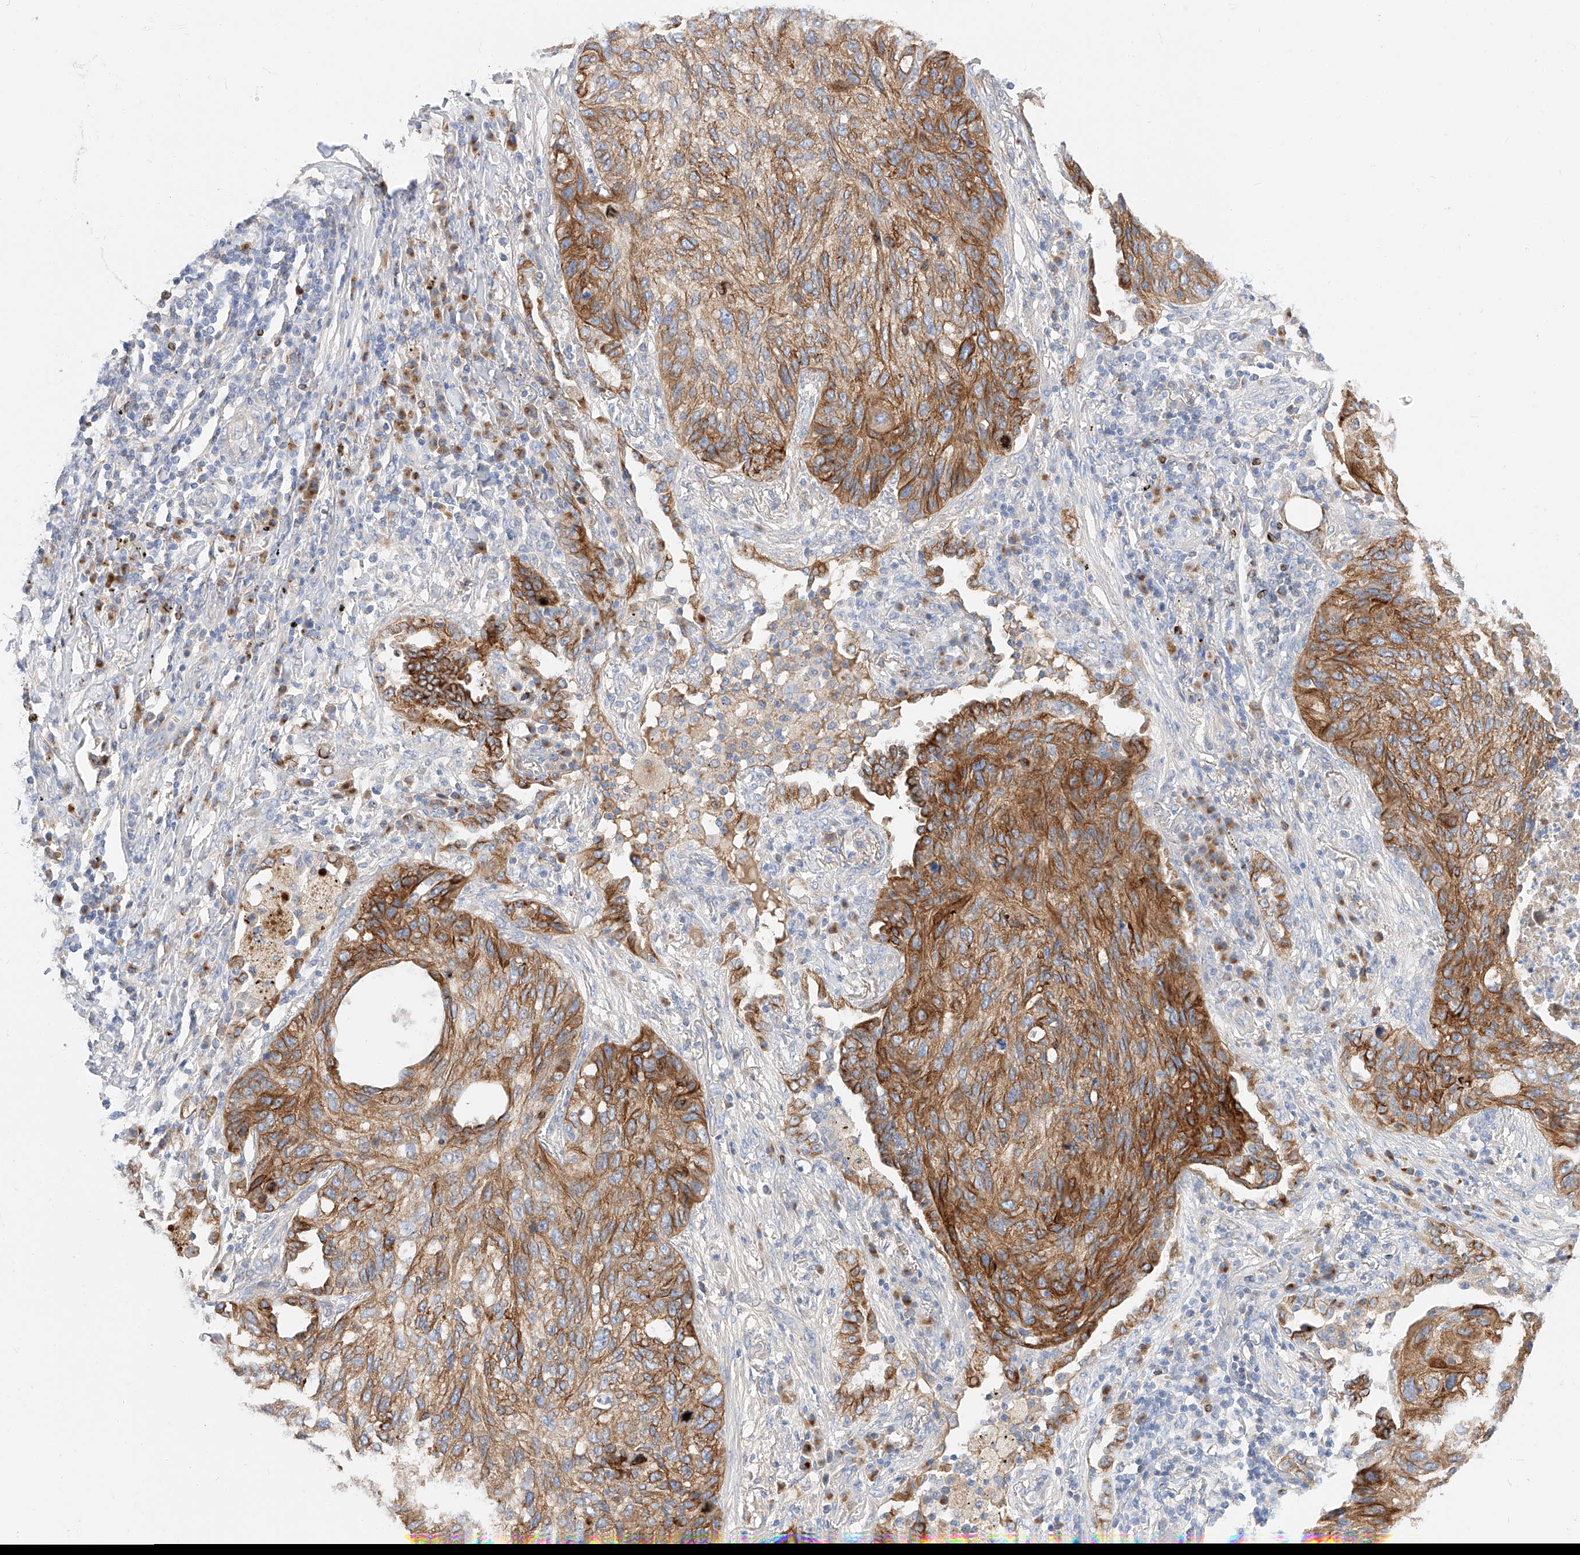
{"staining": {"intensity": "moderate", "quantity": ">75%", "location": "cytoplasmic/membranous"}, "tissue": "lung cancer", "cell_type": "Tumor cells", "image_type": "cancer", "snomed": [{"axis": "morphology", "description": "Squamous cell carcinoma, NOS"}, {"axis": "topography", "description": "Lung"}], "caption": "A medium amount of moderate cytoplasmic/membranous expression is identified in approximately >75% of tumor cells in lung squamous cell carcinoma tissue. The protein of interest is stained brown, and the nuclei are stained in blue (DAB (3,3'-diaminobenzidine) IHC with brightfield microscopy, high magnification).", "gene": "MAP7", "patient": {"sex": "female", "age": 63}}